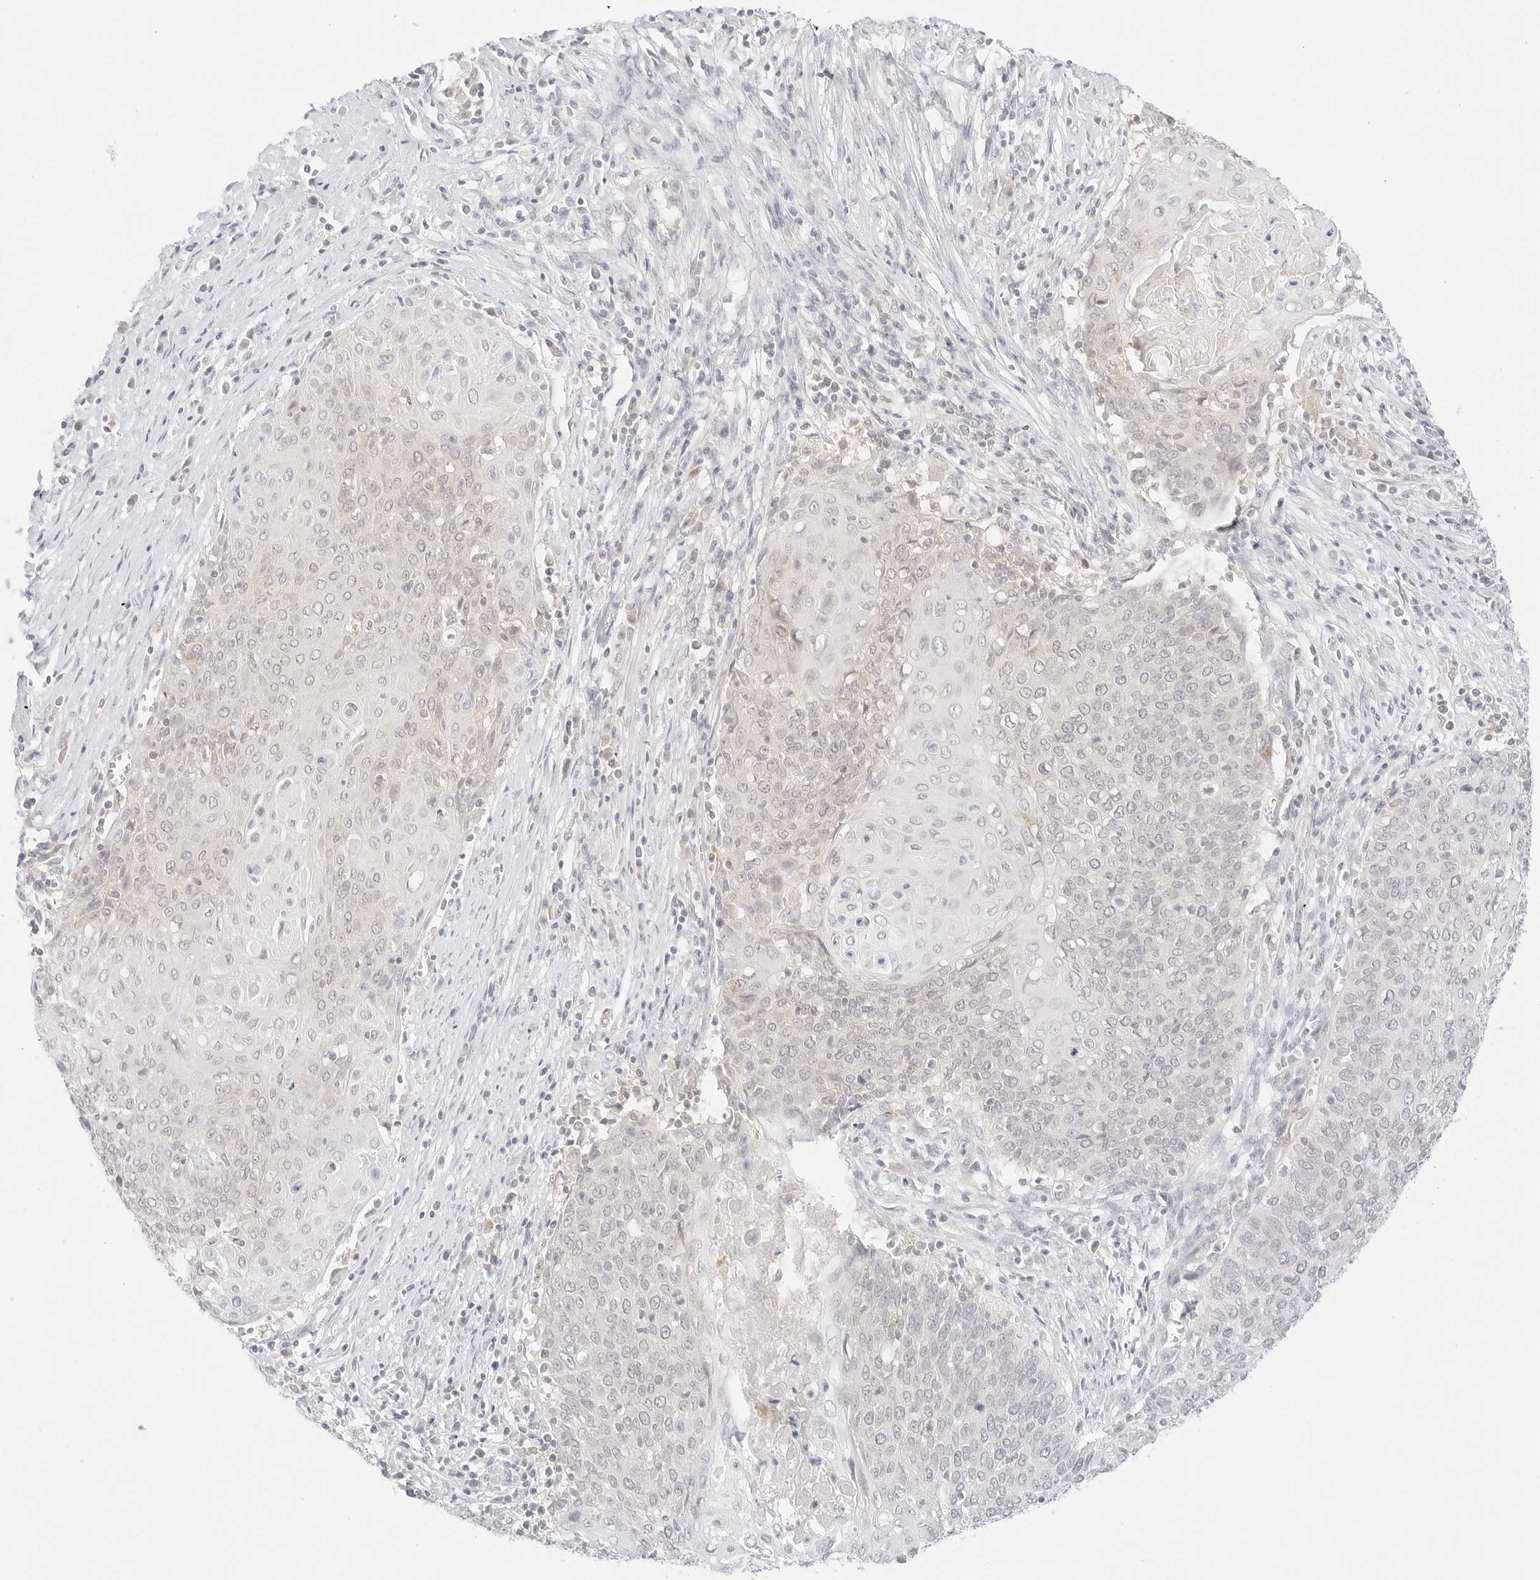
{"staining": {"intensity": "negative", "quantity": "none", "location": "none"}, "tissue": "cervical cancer", "cell_type": "Tumor cells", "image_type": "cancer", "snomed": [{"axis": "morphology", "description": "Squamous cell carcinoma, NOS"}, {"axis": "topography", "description": "Cervix"}], "caption": "A micrograph of human cervical cancer (squamous cell carcinoma) is negative for staining in tumor cells.", "gene": "GNAS", "patient": {"sex": "female", "age": 39}}